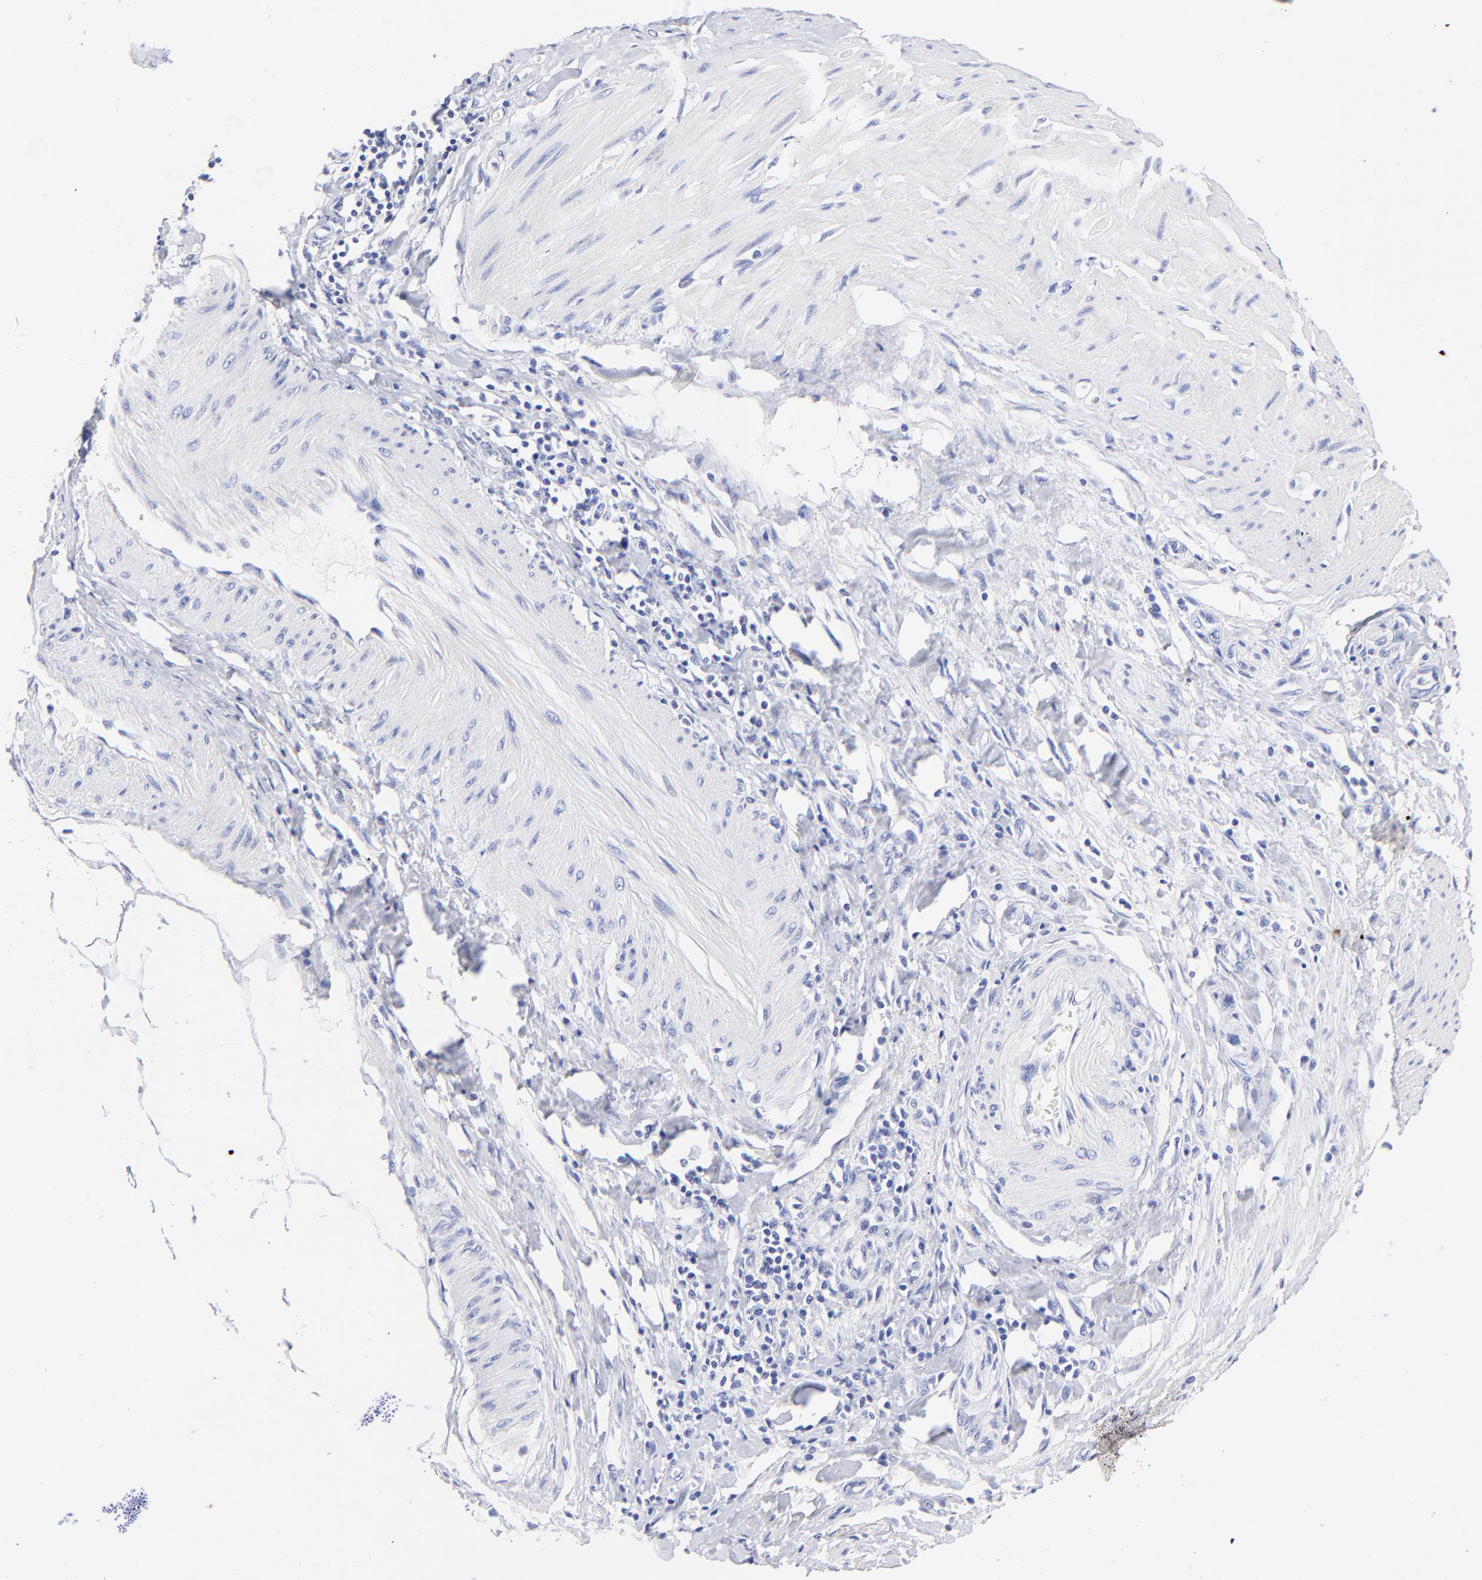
{"staining": {"intensity": "negative", "quantity": "none", "location": "none"}, "tissue": "pancreatic cancer", "cell_type": "Tumor cells", "image_type": "cancer", "snomed": [{"axis": "morphology", "description": "Adenocarcinoma, NOS"}, {"axis": "topography", "description": "Pancreas"}], "caption": "High power microscopy image of an immunohistochemistry (IHC) micrograph of adenocarcinoma (pancreatic), revealing no significant staining in tumor cells.", "gene": "HORMAD2", "patient": {"sex": "male", "age": 59}}